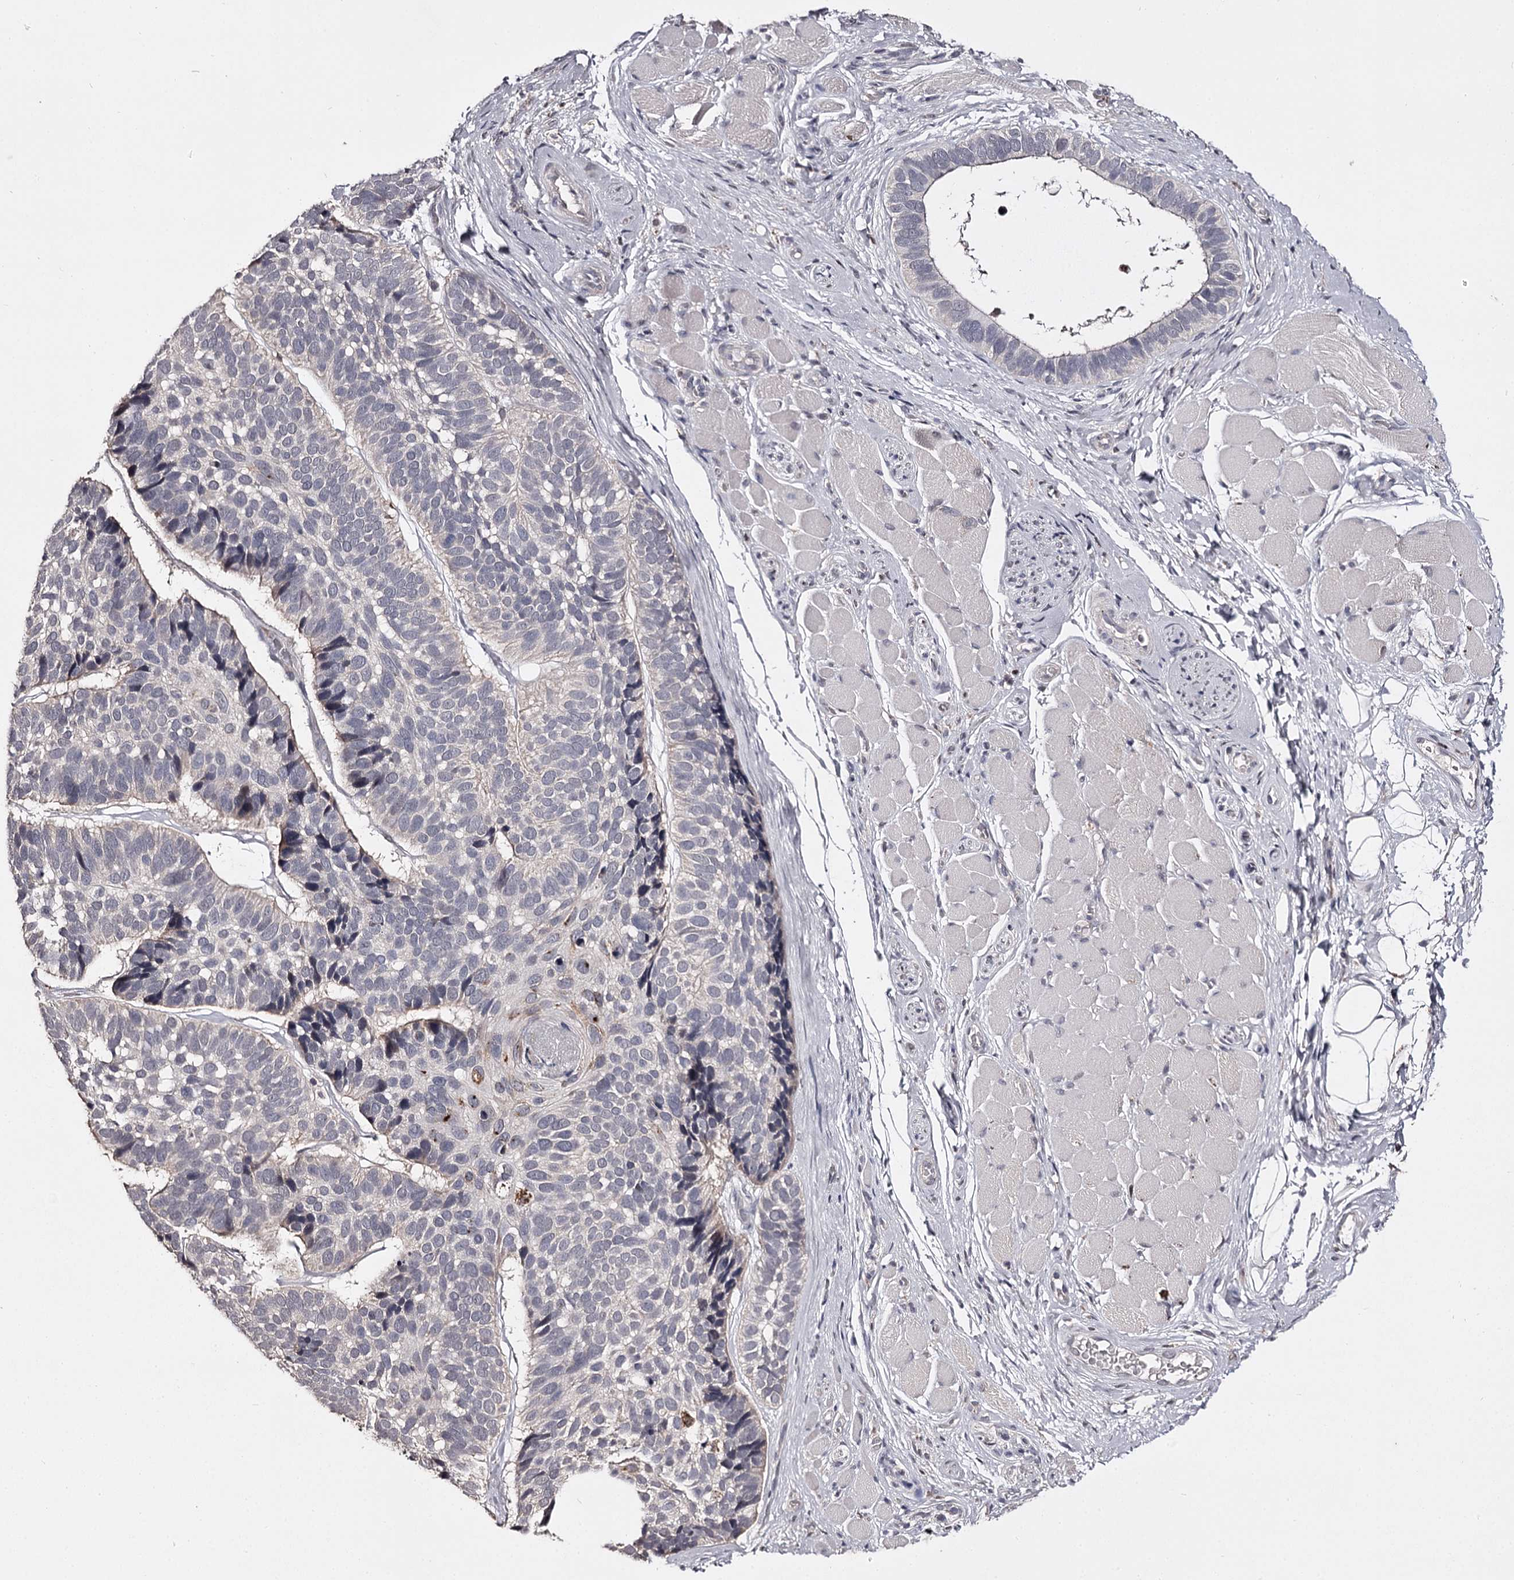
{"staining": {"intensity": "negative", "quantity": "none", "location": "none"}, "tissue": "skin cancer", "cell_type": "Tumor cells", "image_type": "cancer", "snomed": [{"axis": "morphology", "description": "Basal cell carcinoma"}, {"axis": "topography", "description": "Skin"}], "caption": "This image is of skin basal cell carcinoma stained with immunohistochemistry (IHC) to label a protein in brown with the nuclei are counter-stained blue. There is no expression in tumor cells.", "gene": "SLC32A1", "patient": {"sex": "male", "age": 62}}